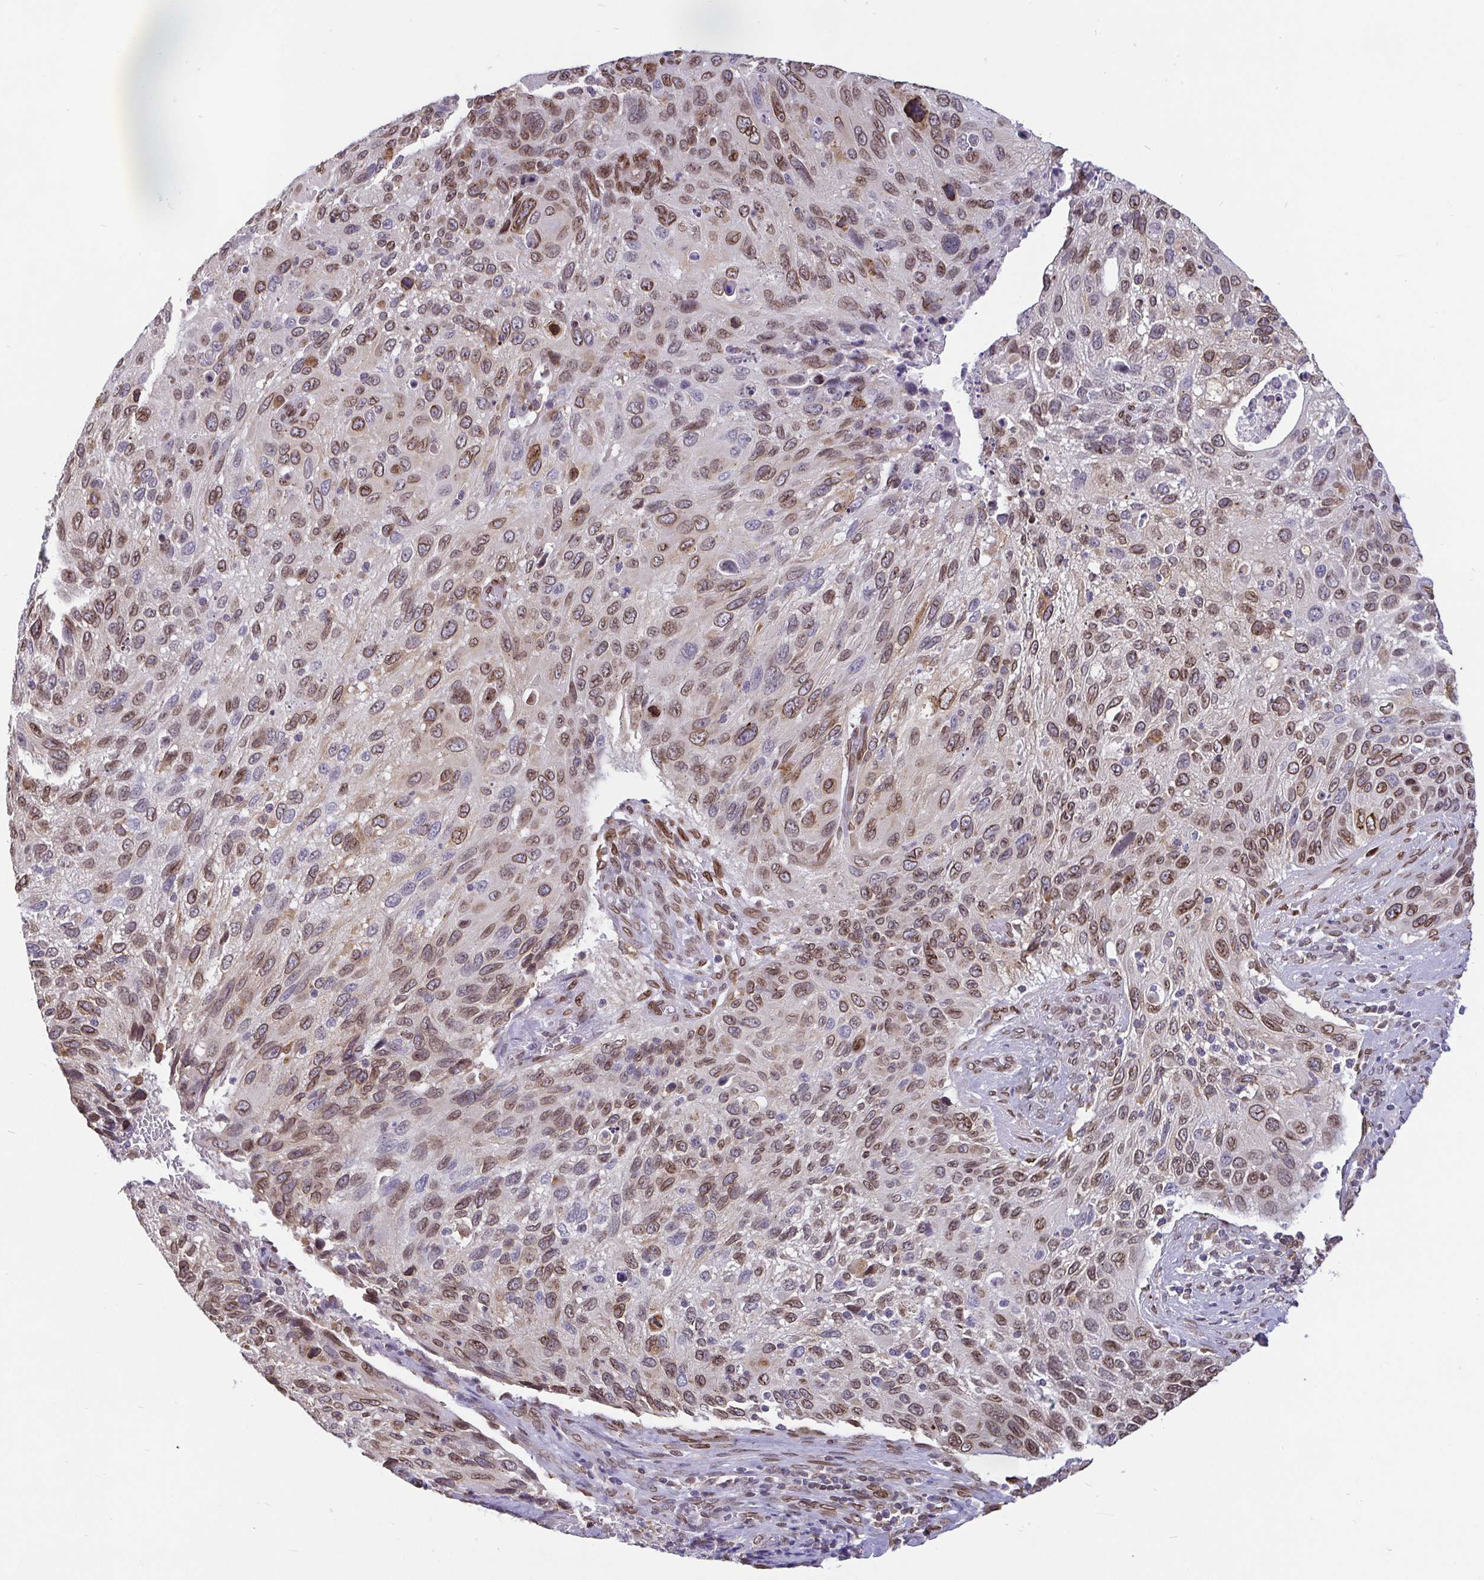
{"staining": {"intensity": "moderate", "quantity": ">75%", "location": "cytoplasmic/membranous,nuclear"}, "tissue": "cervical cancer", "cell_type": "Tumor cells", "image_type": "cancer", "snomed": [{"axis": "morphology", "description": "Squamous cell carcinoma, NOS"}, {"axis": "topography", "description": "Cervix"}], "caption": "Protein staining of cervical cancer tissue demonstrates moderate cytoplasmic/membranous and nuclear positivity in approximately >75% of tumor cells.", "gene": "EMD", "patient": {"sex": "female", "age": 70}}